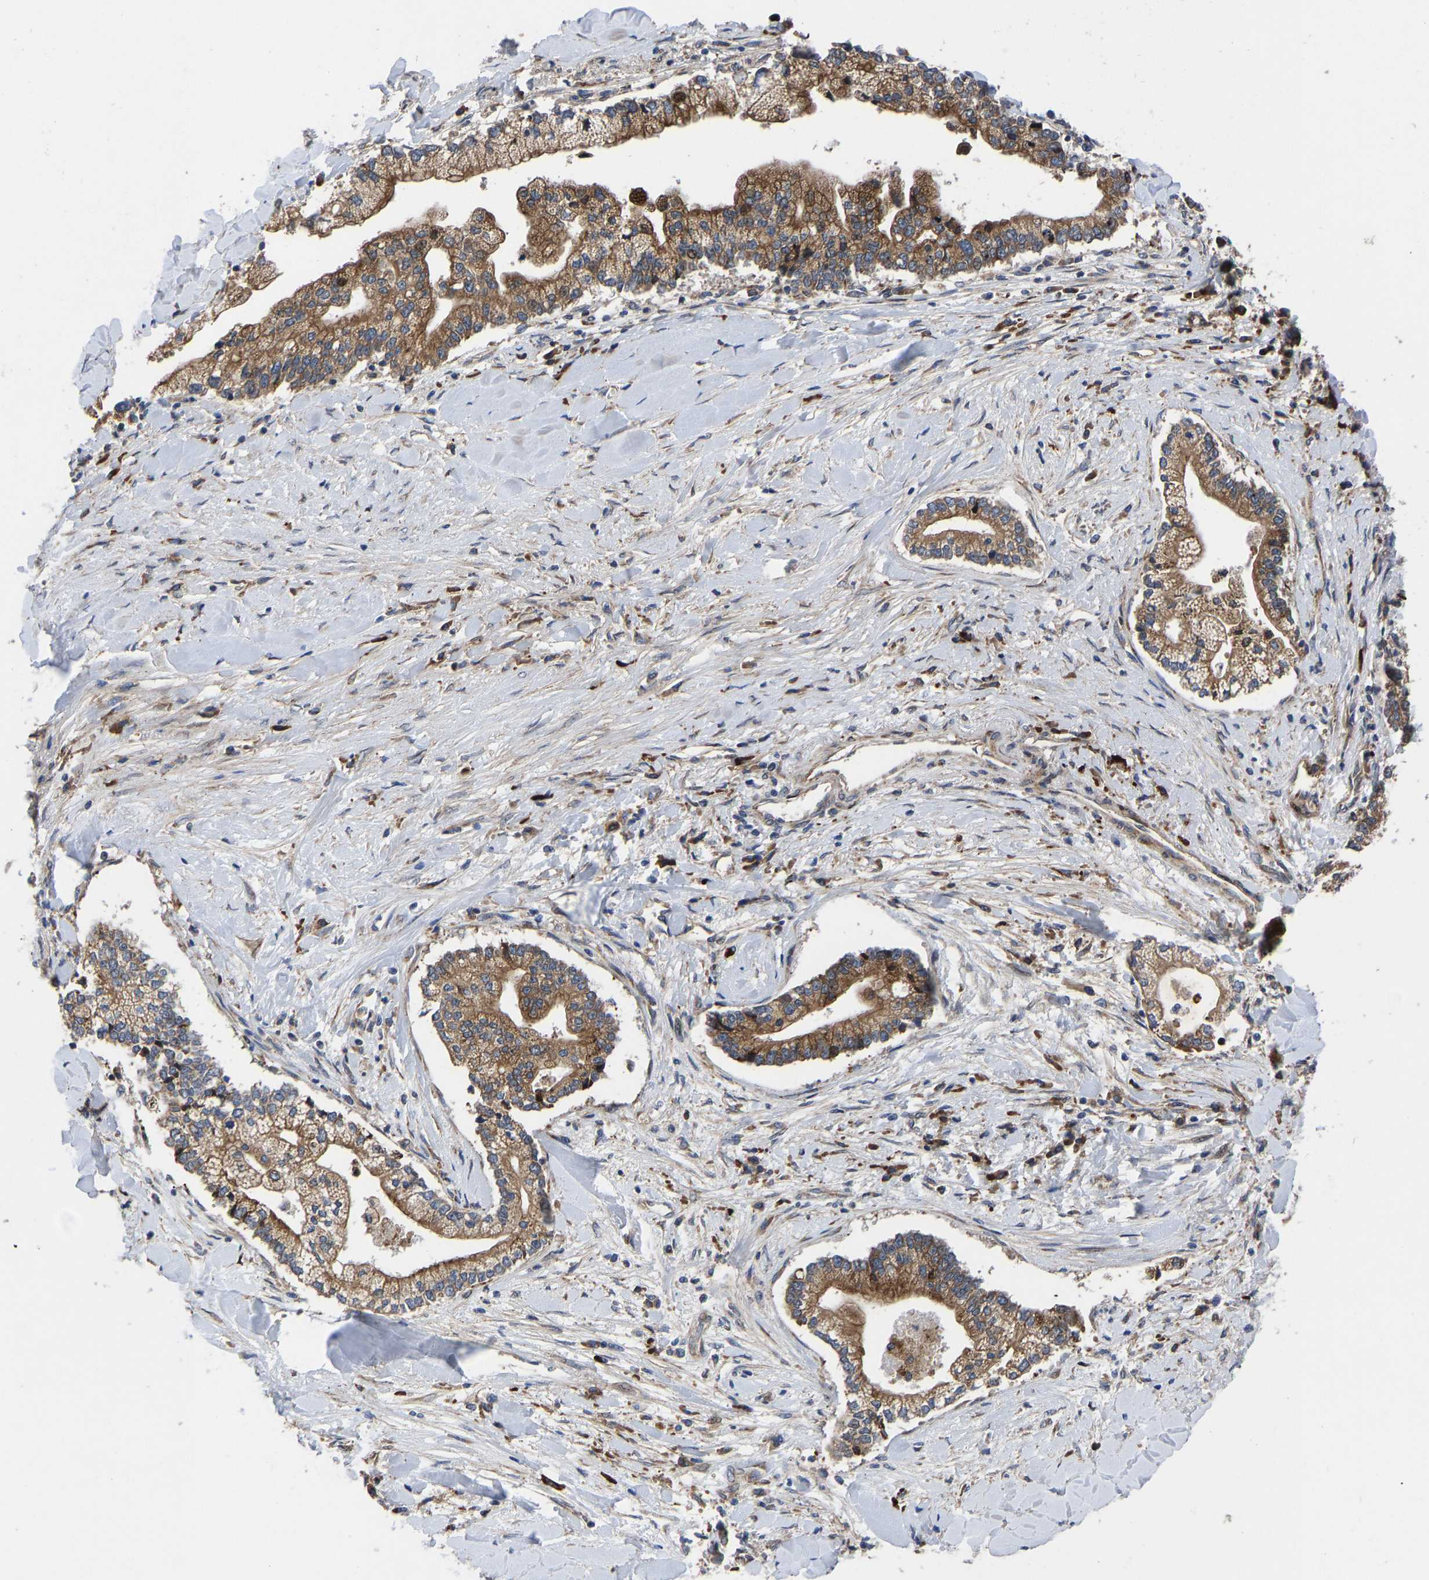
{"staining": {"intensity": "moderate", "quantity": ">75%", "location": "cytoplasmic/membranous"}, "tissue": "liver cancer", "cell_type": "Tumor cells", "image_type": "cancer", "snomed": [{"axis": "morphology", "description": "Cholangiocarcinoma"}, {"axis": "topography", "description": "Liver"}], "caption": "This image reveals immunohistochemistry staining of human cholangiocarcinoma (liver), with medium moderate cytoplasmic/membranous positivity in approximately >75% of tumor cells.", "gene": "TMEM38B", "patient": {"sex": "male", "age": 50}}